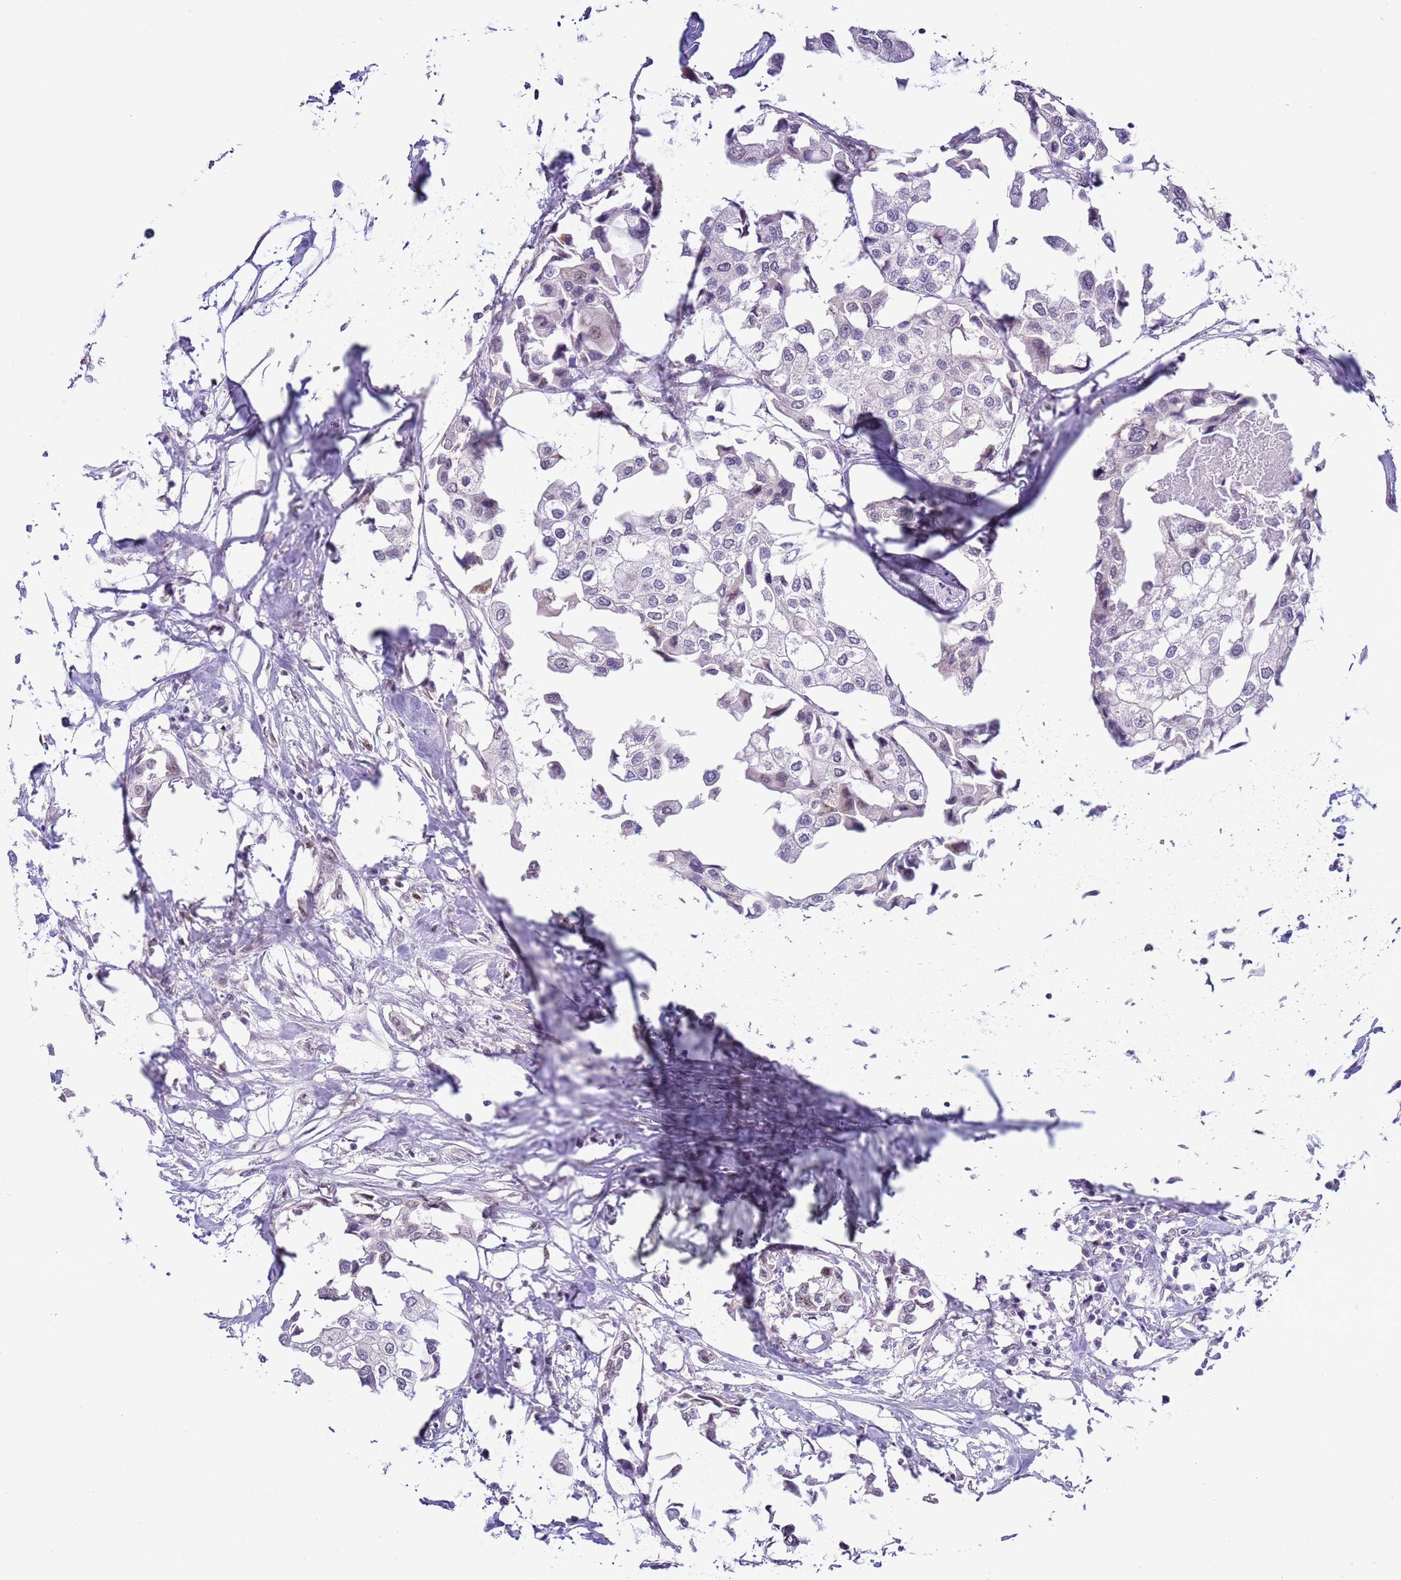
{"staining": {"intensity": "negative", "quantity": "none", "location": "none"}, "tissue": "urothelial cancer", "cell_type": "Tumor cells", "image_type": "cancer", "snomed": [{"axis": "morphology", "description": "Urothelial carcinoma, High grade"}, {"axis": "topography", "description": "Urinary bladder"}], "caption": "The image exhibits no staining of tumor cells in urothelial cancer.", "gene": "PRPF6", "patient": {"sex": "male", "age": 64}}